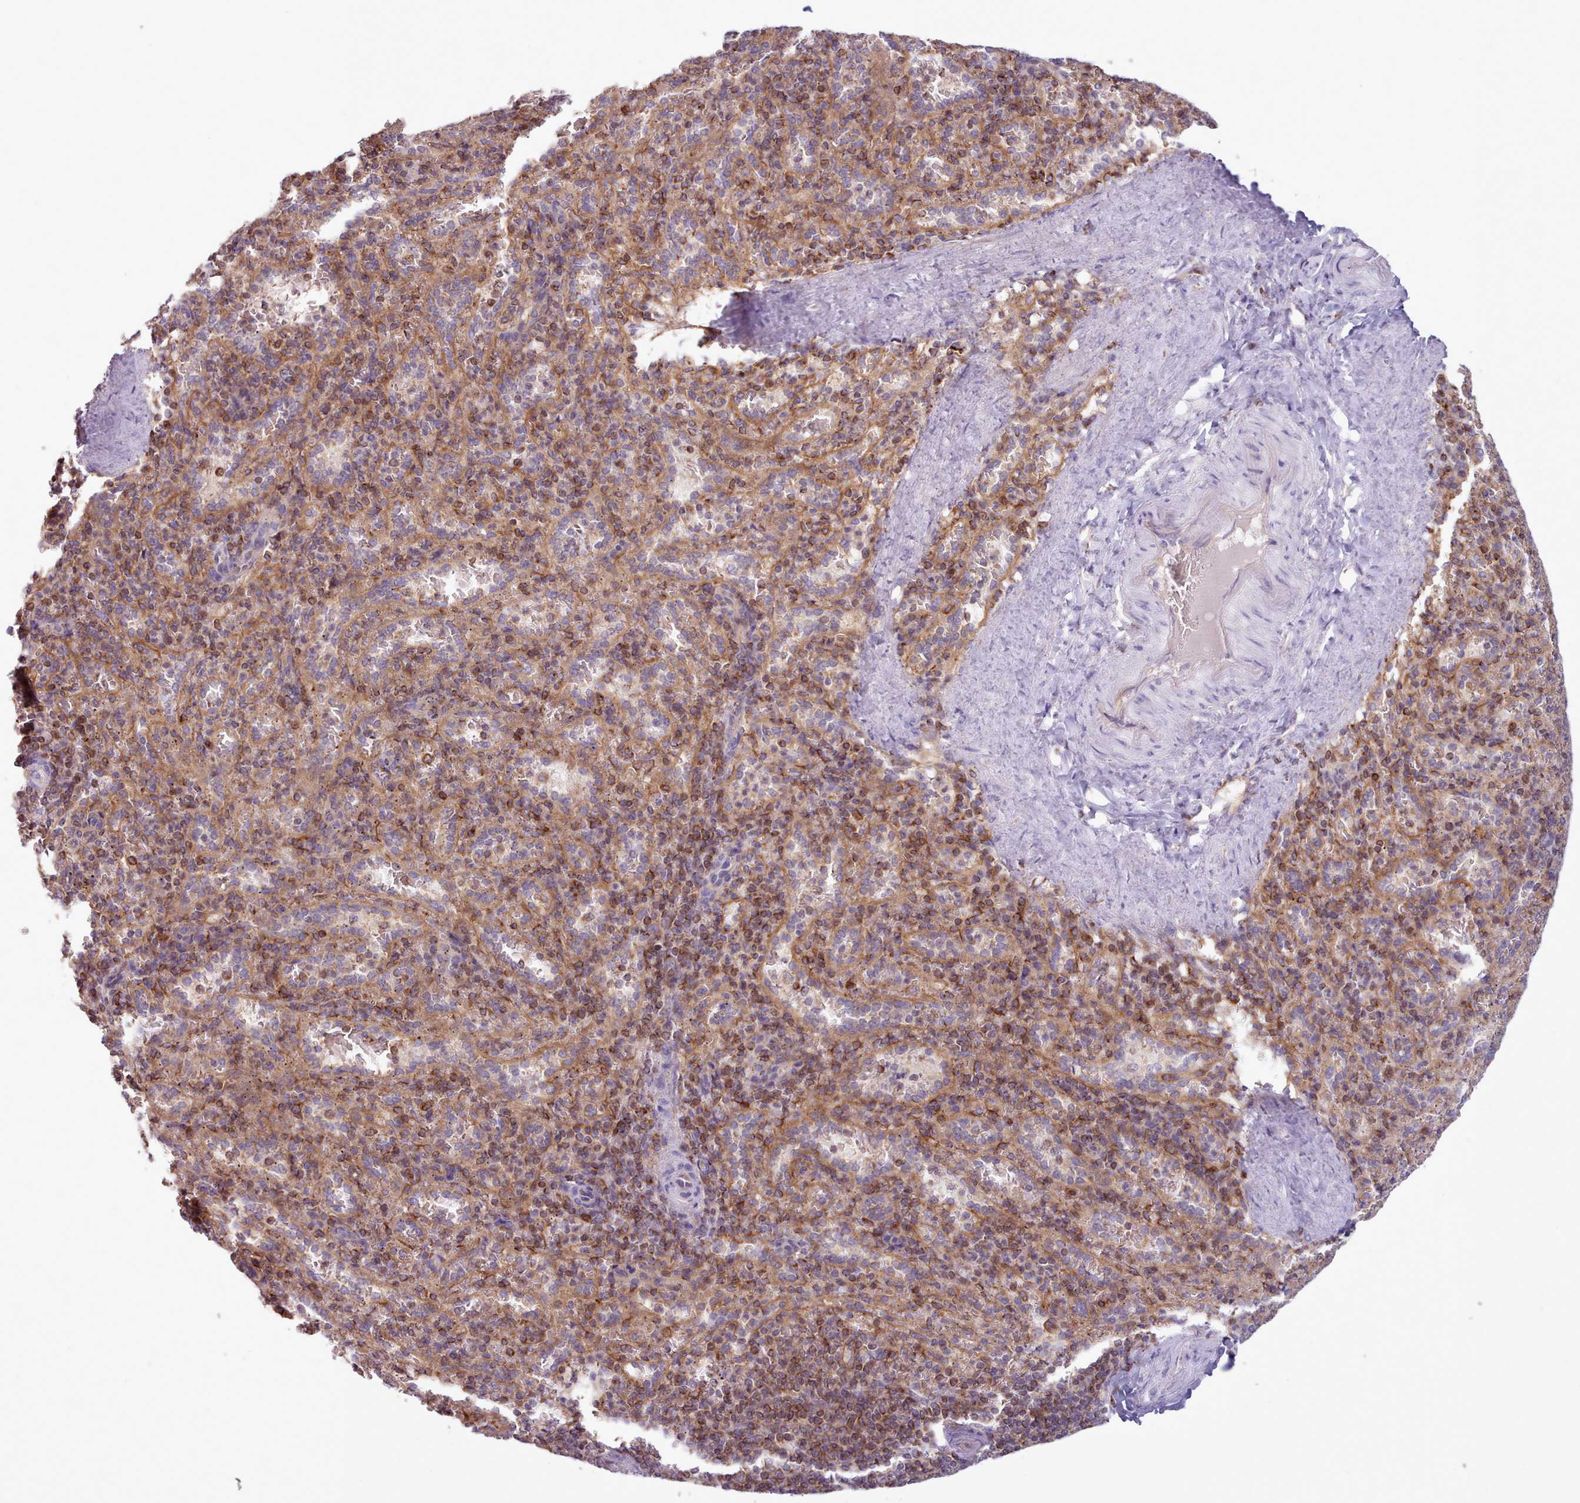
{"staining": {"intensity": "moderate", "quantity": "25%-75%", "location": "cytoplasmic/membranous"}, "tissue": "spleen", "cell_type": "Cells in red pulp", "image_type": "normal", "snomed": [{"axis": "morphology", "description": "Normal tissue, NOS"}, {"axis": "topography", "description": "Spleen"}], "caption": "Immunohistochemical staining of benign spleen shows moderate cytoplasmic/membranous protein positivity in approximately 25%-75% of cells in red pulp. The staining was performed using DAB, with brown indicating positive protein expression. Nuclei are stained blue with hematoxylin.", "gene": "CRYBG1", "patient": {"sex": "female", "age": 21}}